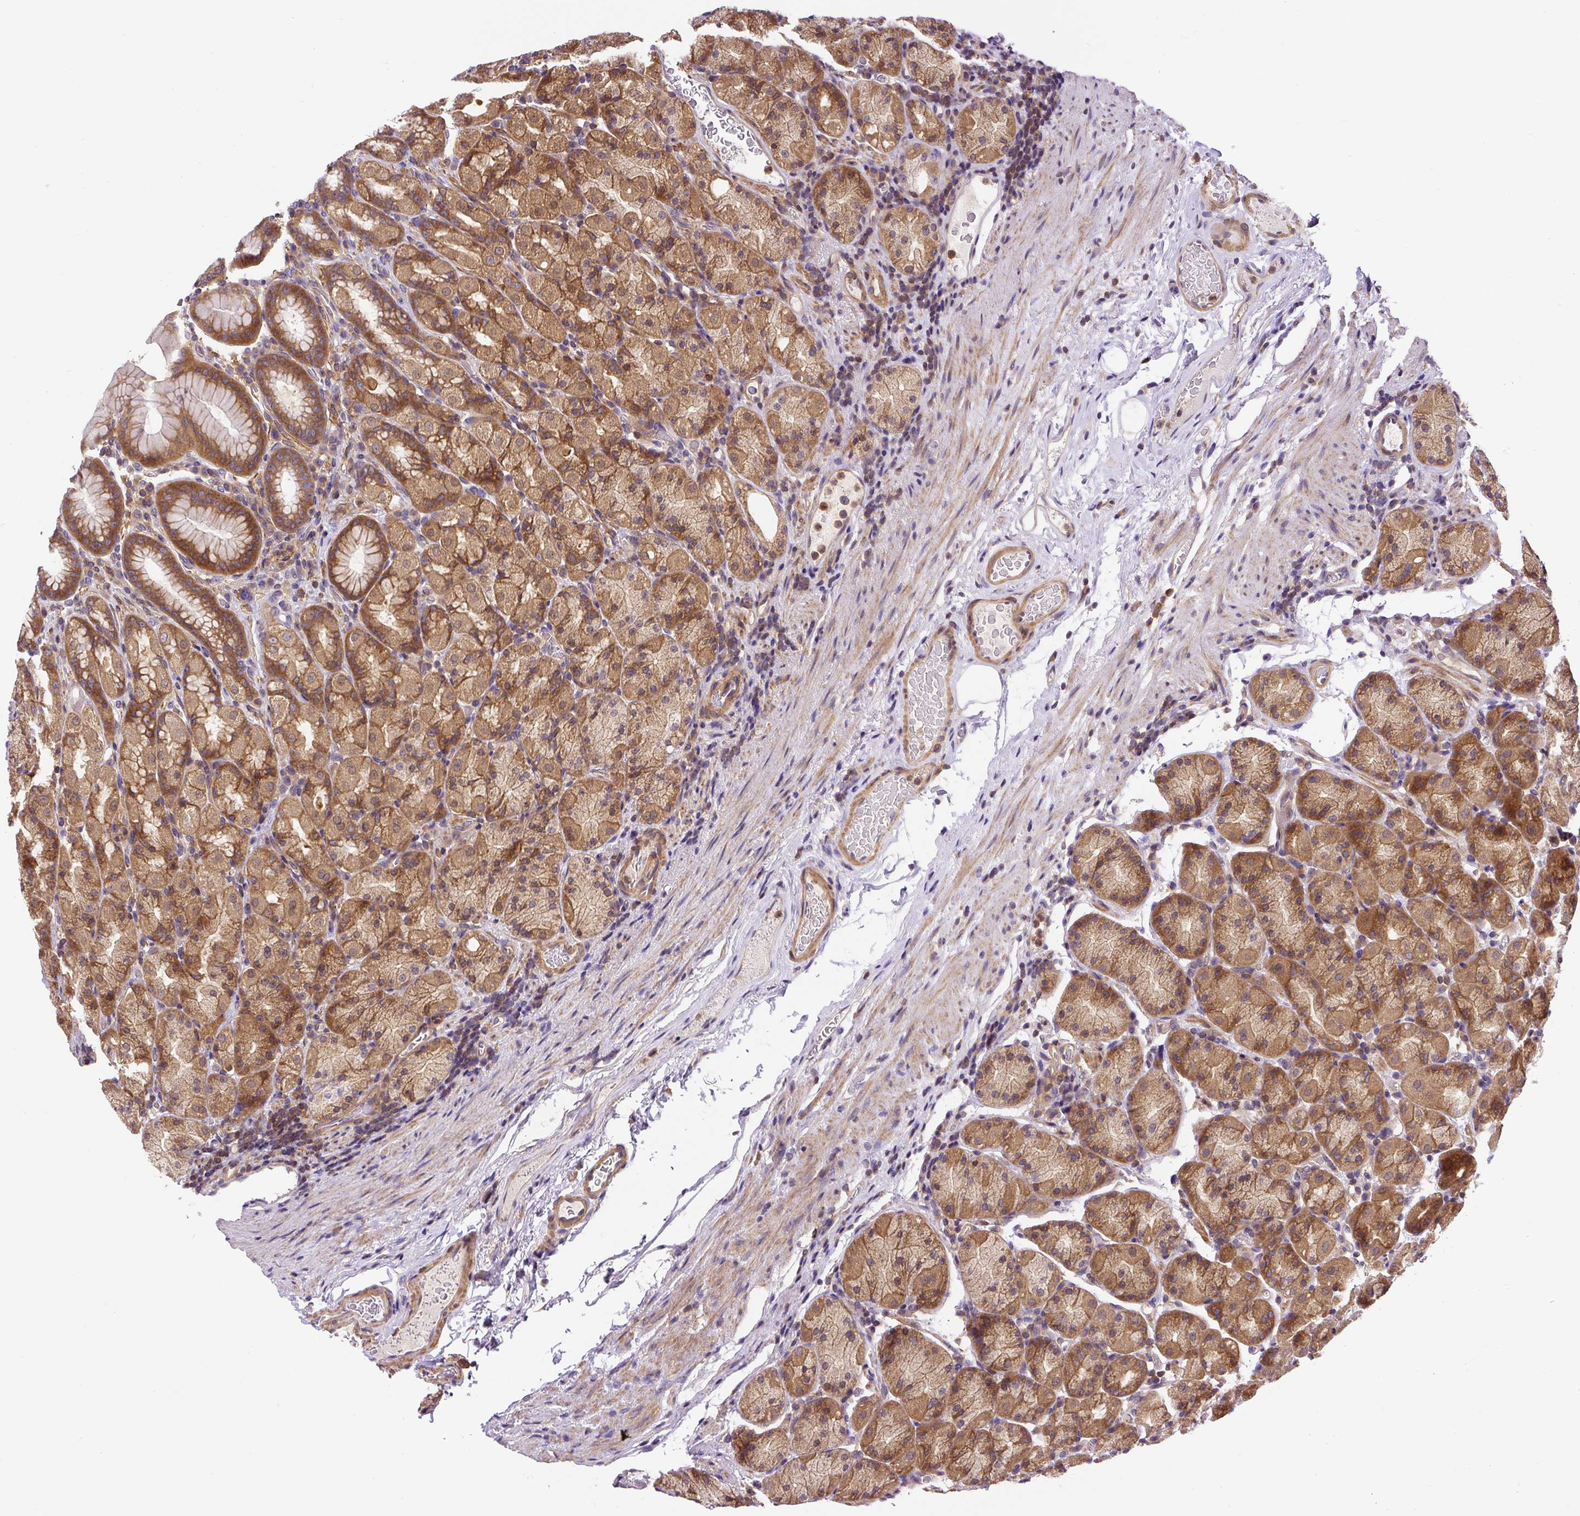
{"staining": {"intensity": "moderate", "quantity": ">75%", "location": "cytoplasmic/membranous"}, "tissue": "stomach", "cell_type": "Glandular cells", "image_type": "normal", "snomed": [{"axis": "morphology", "description": "Normal tissue, NOS"}, {"axis": "topography", "description": "Stomach, upper"}, {"axis": "topography", "description": "Stomach"}], "caption": "Protein analysis of normal stomach shows moderate cytoplasmic/membranous staining in approximately >75% of glandular cells.", "gene": "CCDC28A", "patient": {"sex": "male", "age": 68}}